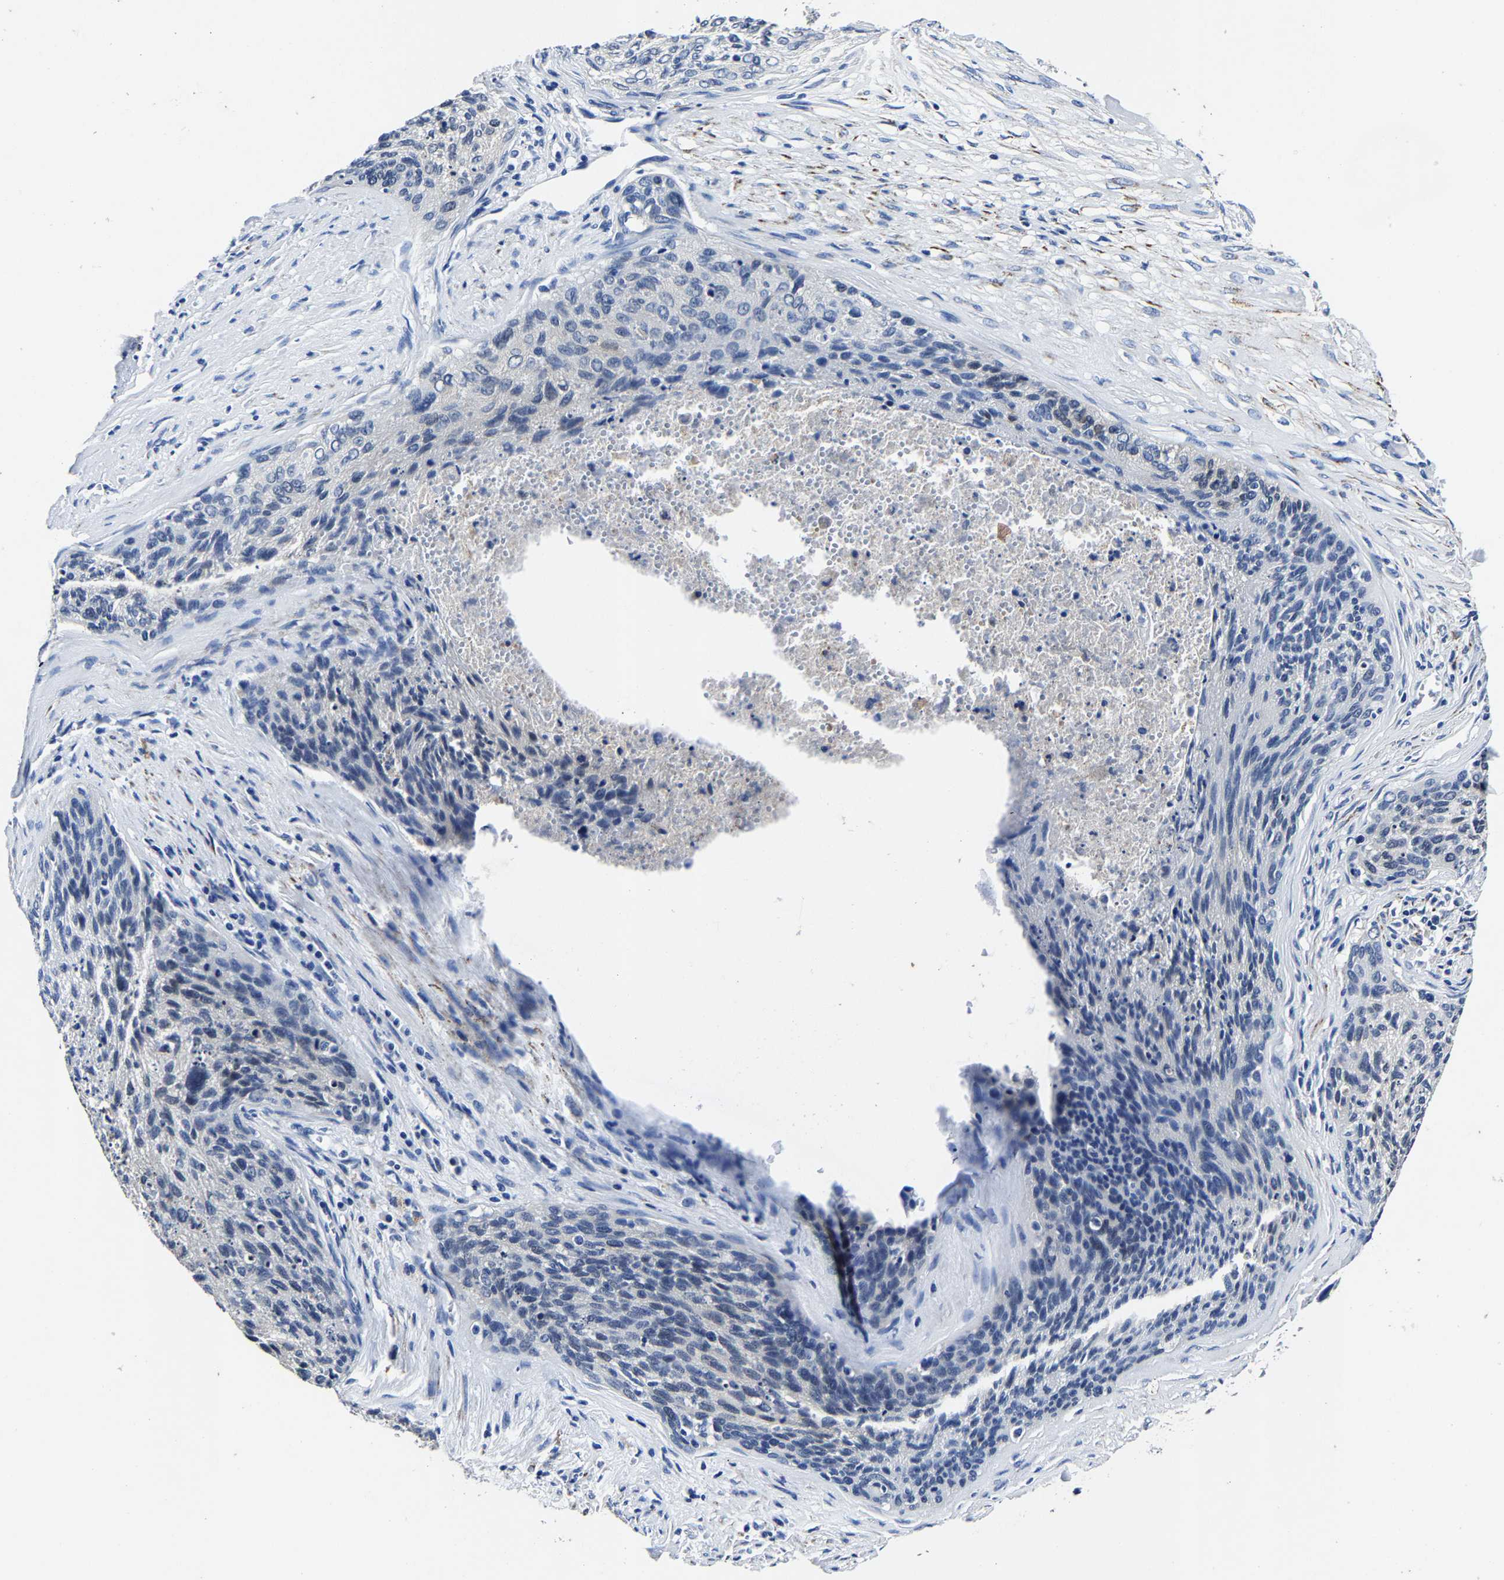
{"staining": {"intensity": "negative", "quantity": "none", "location": "none"}, "tissue": "cervical cancer", "cell_type": "Tumor cells", "image_type": "cancer", "snomed": [{"axis": "morphology", "description": "Squamous cell carcinoma, NOS"}, {"axis": "topography", "description": "Cervix"}], "caption": "Protein analysis of cervical squamous cell carcinoma exhibits no significant staining in tumor cells.", "gene": "PSPH", "patient": {"sex": "female", "age": 55}}